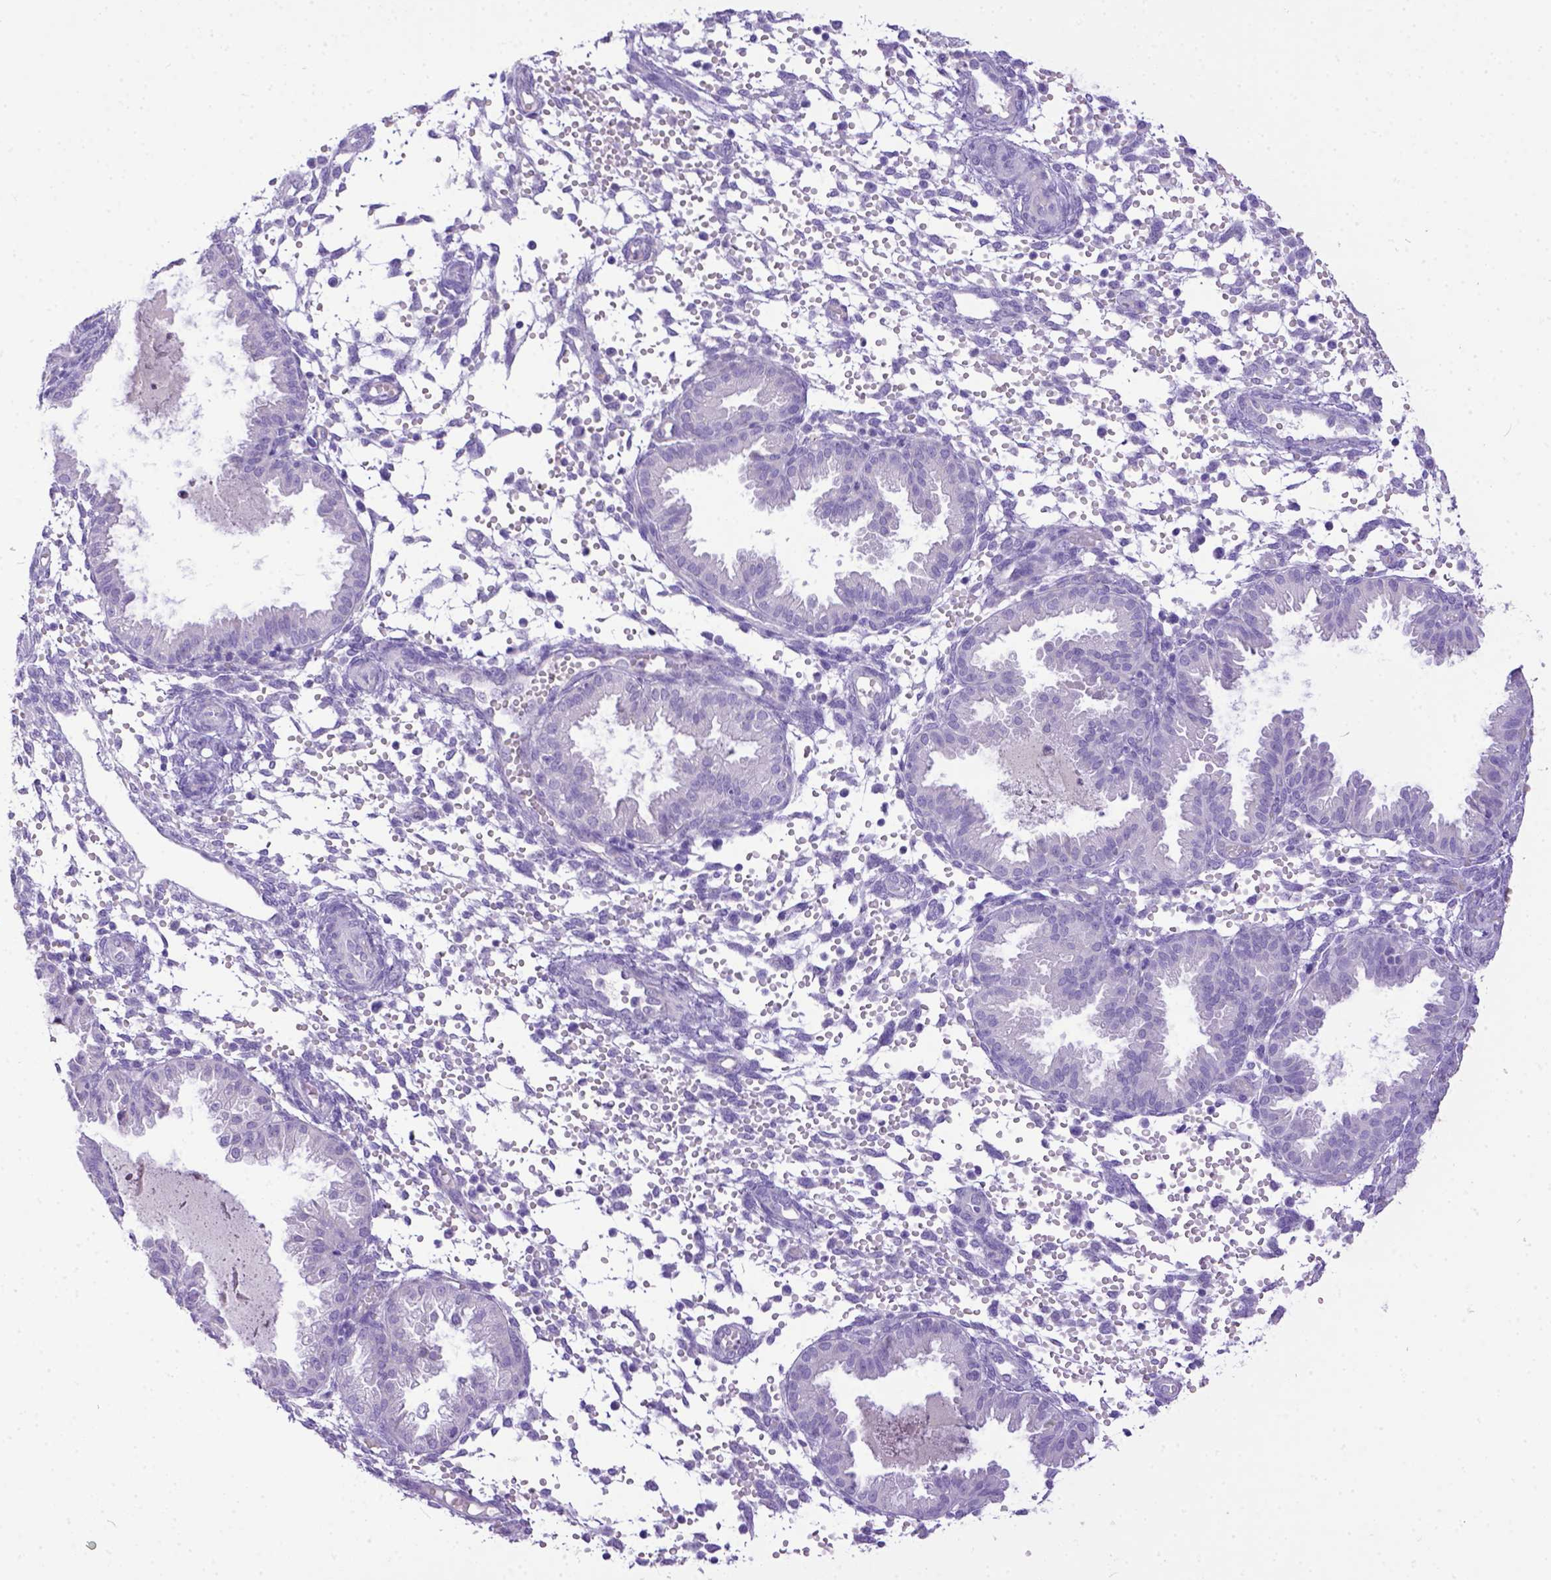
{"staining": {"intensity": "negative", "quantity": "none", "location": "none"}, "tissue": "endometrium", "cell_type": "Cells in endometrial stroma", "image_type": "normal", "snomed": [{"axis": "morphology", "description": "Normal tissue, NOS"}, {"axis": "topography", "description": "Endometrium"}], "caption": "IHC photomicrograph of benign endometrium: human endometrium stained with DAB demonstrates no significant protein expression in cells in endometrial stroma. The staining is performed using DAB brown chromogen with nuclei counter-stained in using hematoxylin.", "gene": "KIT", "patient": {"sex": "female", "age": 33}}